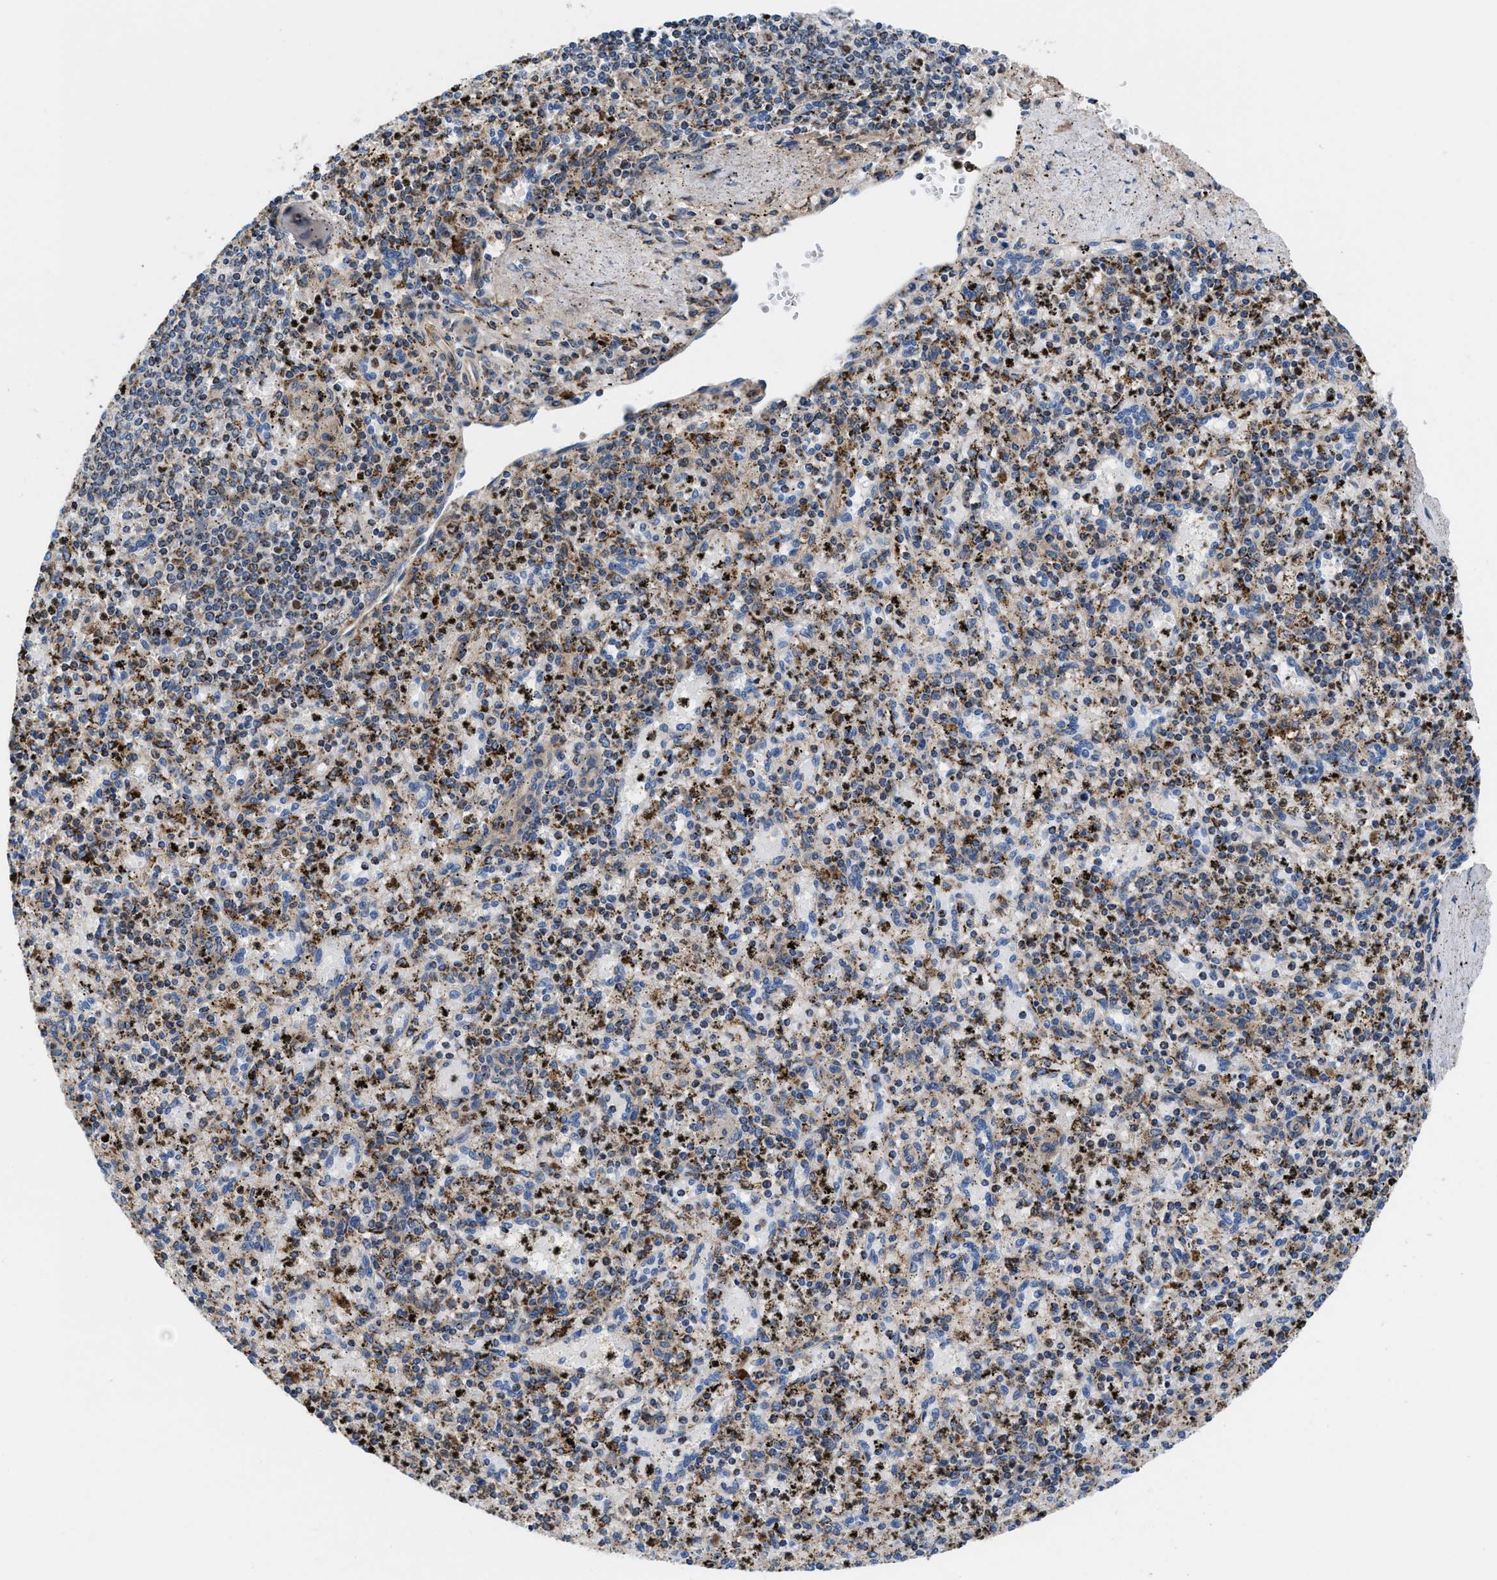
{"staining": {"intensity": "moderate", "quantity": "25%-75%", "location": "cytoplasmic/membranous"}, "tissue": "spleen", "cell_type": "Cells in red pulp", "image_type": "normal", "snomed": [{"axis": "morphology", "description": "Normal tissue, NOS"}, {"axis": "topography", "description": "Spleen"}], "caption": "Moderate cytoplasmic/membranous positivity for a protein is appreciated in about 25%-75% of cells in red pulp of normal spleen using immunohistochemistry (IHC).", "gene": "PRR15L", "patient": {"sex": "male", "age": 72}}